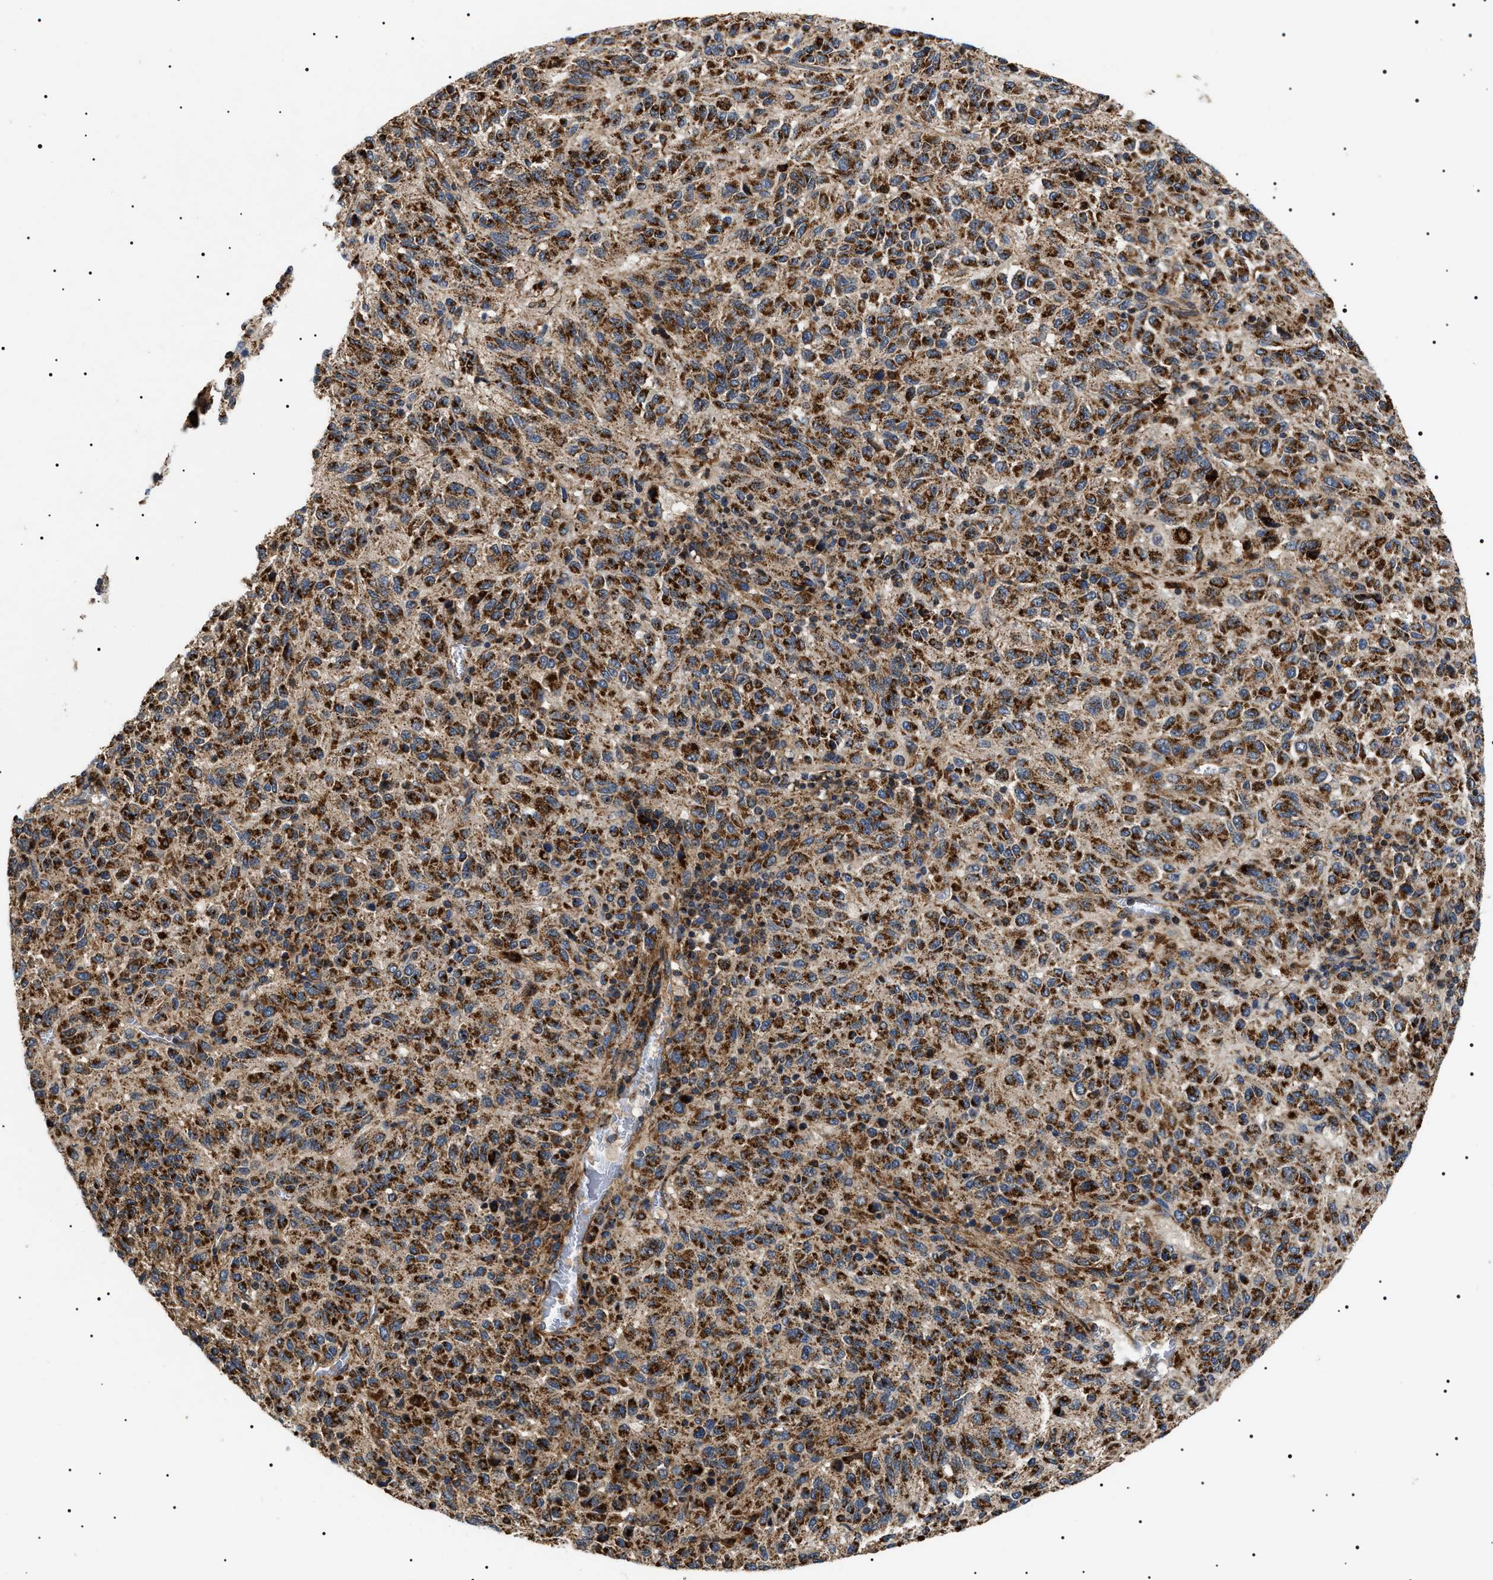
{"staining": {"intensity": "strong", "quantity": ">75%", "location": "cytoplasmic/membranous"}, "tissue": "melanoma", "cell_type": "Tumor cells", "image_type": "cancer", "snomed": [{"axis": "morphology", "description": "Malignant melanoma, Metastatic site"}, {"axis": "topography", "description": "Lung"}], "caption": "Immunohistochemical staining of human melanoma displays high levels of strong cytoplasmic/membranous expression in about >75% of tumor cells. Nuclei are stained in blue.", "gene": "OXSM", "patient": {"sex": "male", "age": 64}}